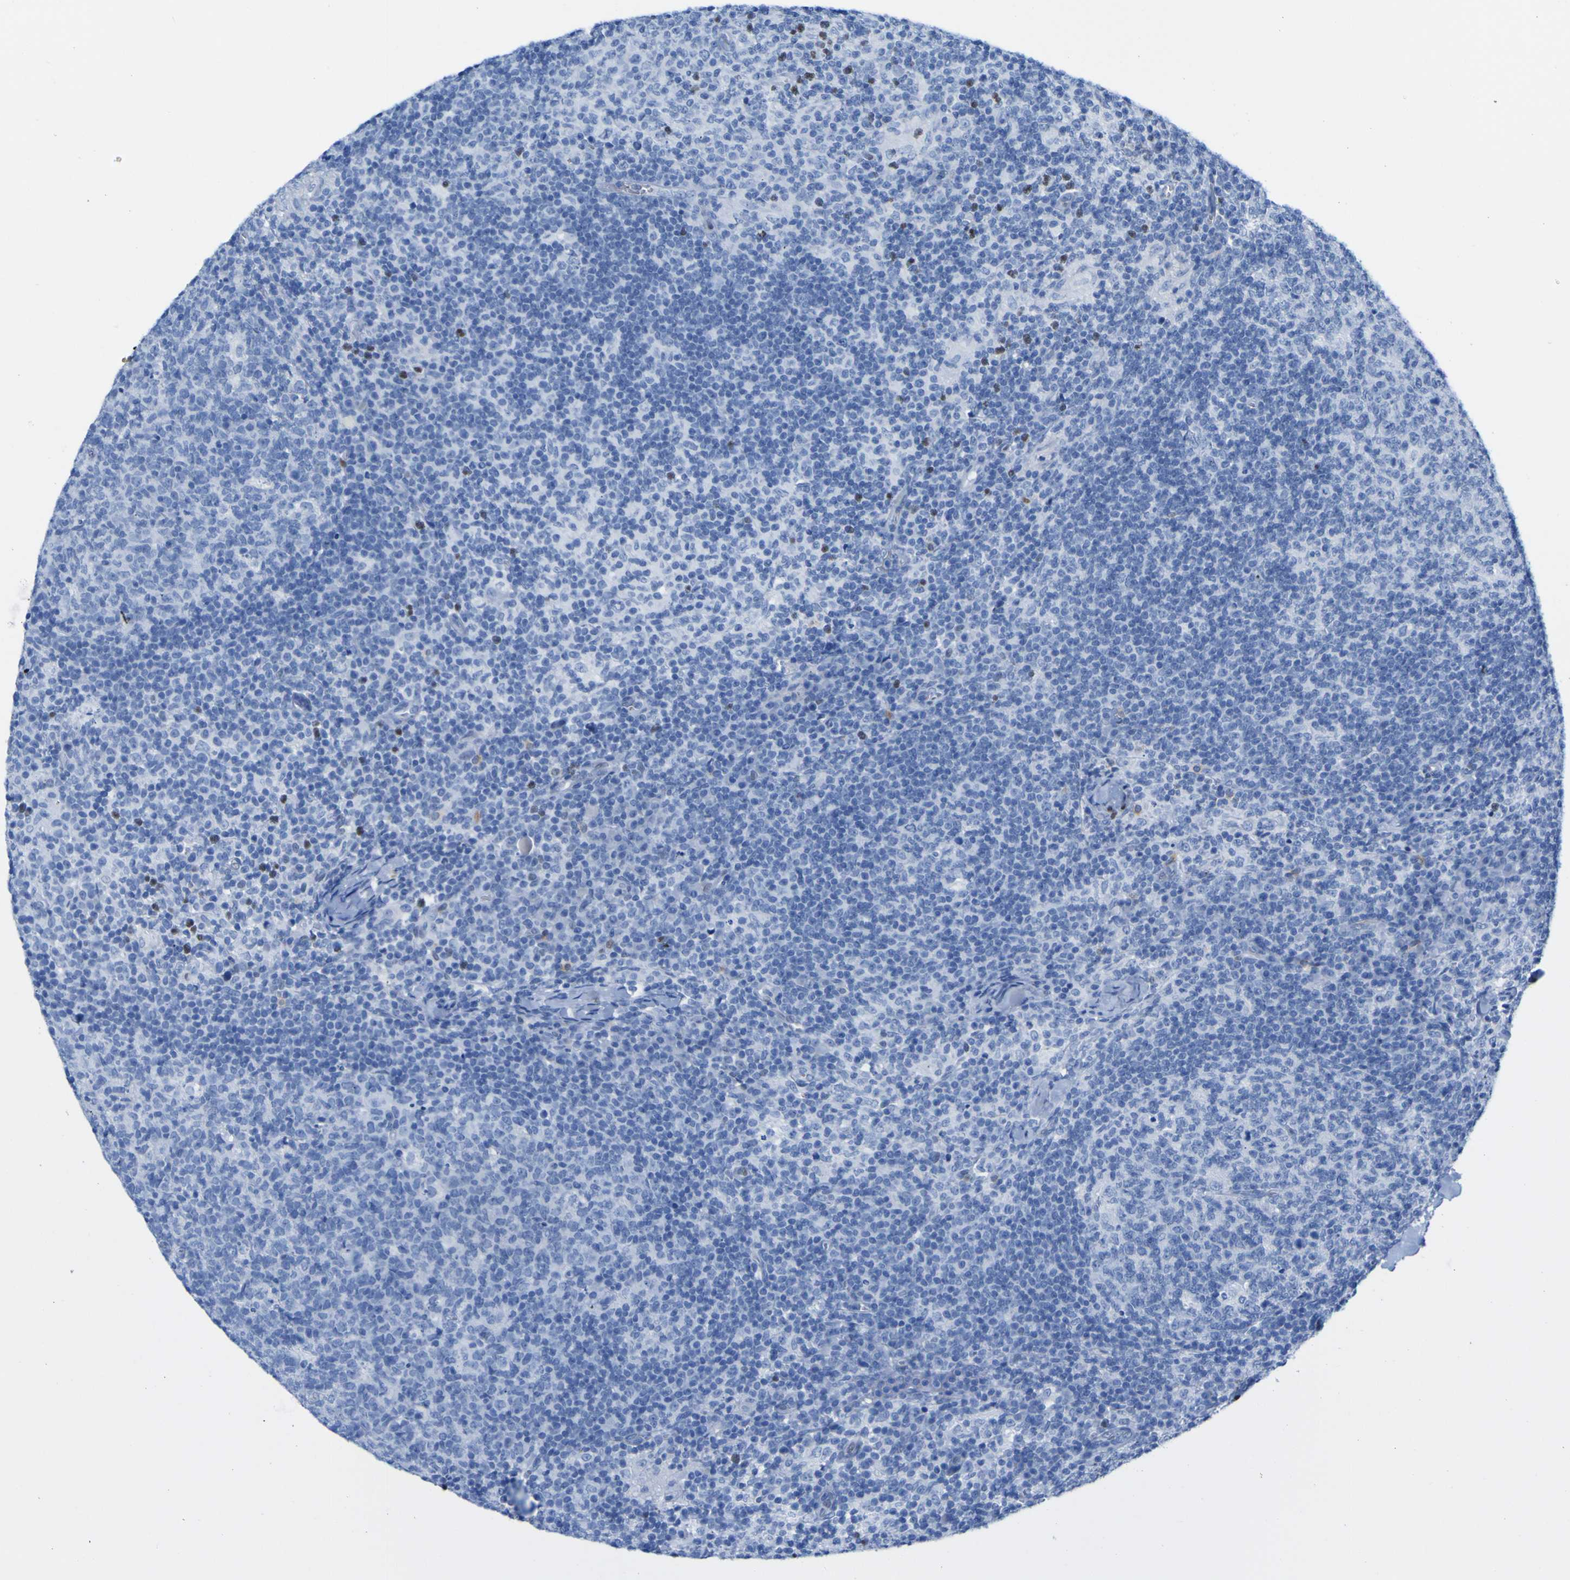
{"staining": {"intensity": "negative", "quantity": "none", "location": "none"}, "tissue": "lymph node", "cell_type": "Germinal center cells", "image_type": "normal", "snomed": [{"axis": "morphology", "description": "Normal tissue, NOS"}, {"axis": "morphology", "description": "Inflammation, NOS"}, {"axis": "topography", "description": "Lymph node"}], "caption": "There is no significant staining in germinal center cells of lymph node. (Stains: DAB (3,3'-diaminobenzidine) immunohistochemistry with hematoxylin counter stain, Microscopy: brightfield microscopy at high magnification).", "gene": "DACH1", "patient": {"sex": "male", "age": 55}}